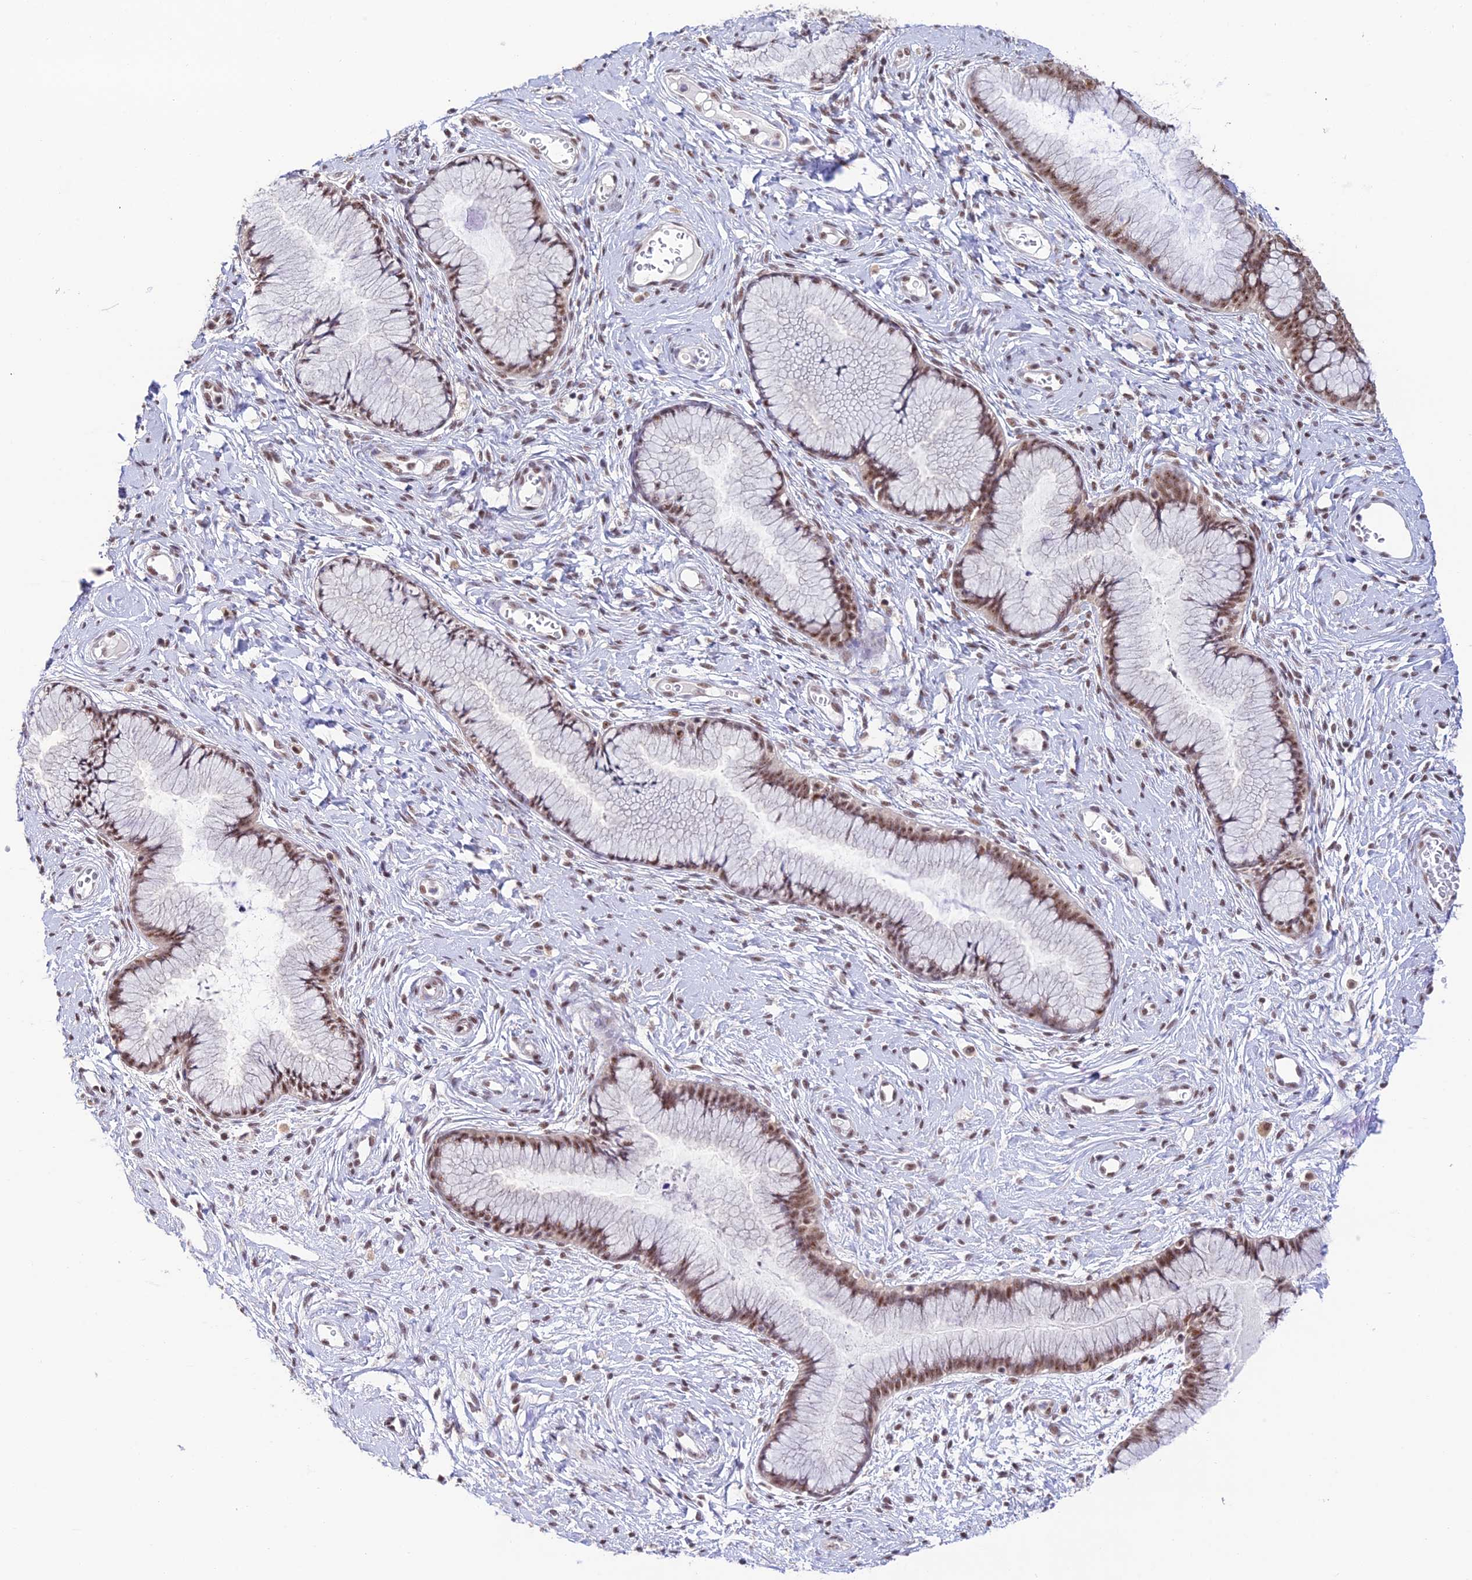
{"staining": {"intensity": "moderate", "quantity": ">75%", "location": "nuclear"}, "tissue": "cervix", "cell_type": "Glandular cells", "image_type": "normal", "snomed": [{"axis": "morphology", "description": "Normal tissue, NOS"}, {"axis": "topography", "description": "Cervix"}], "caption": "Immunohistochemical staining of benign human cervix demonstrates >75% levels of moderate nuclear protein positivity in approximately >75% of glandular cells. (DAB (3,3'-diaminobenzidine) IHC, brown staining for protein, blue staining for nuclei).", "gene": "THOC7", "patient": {"sex": "female", "age": 42}}